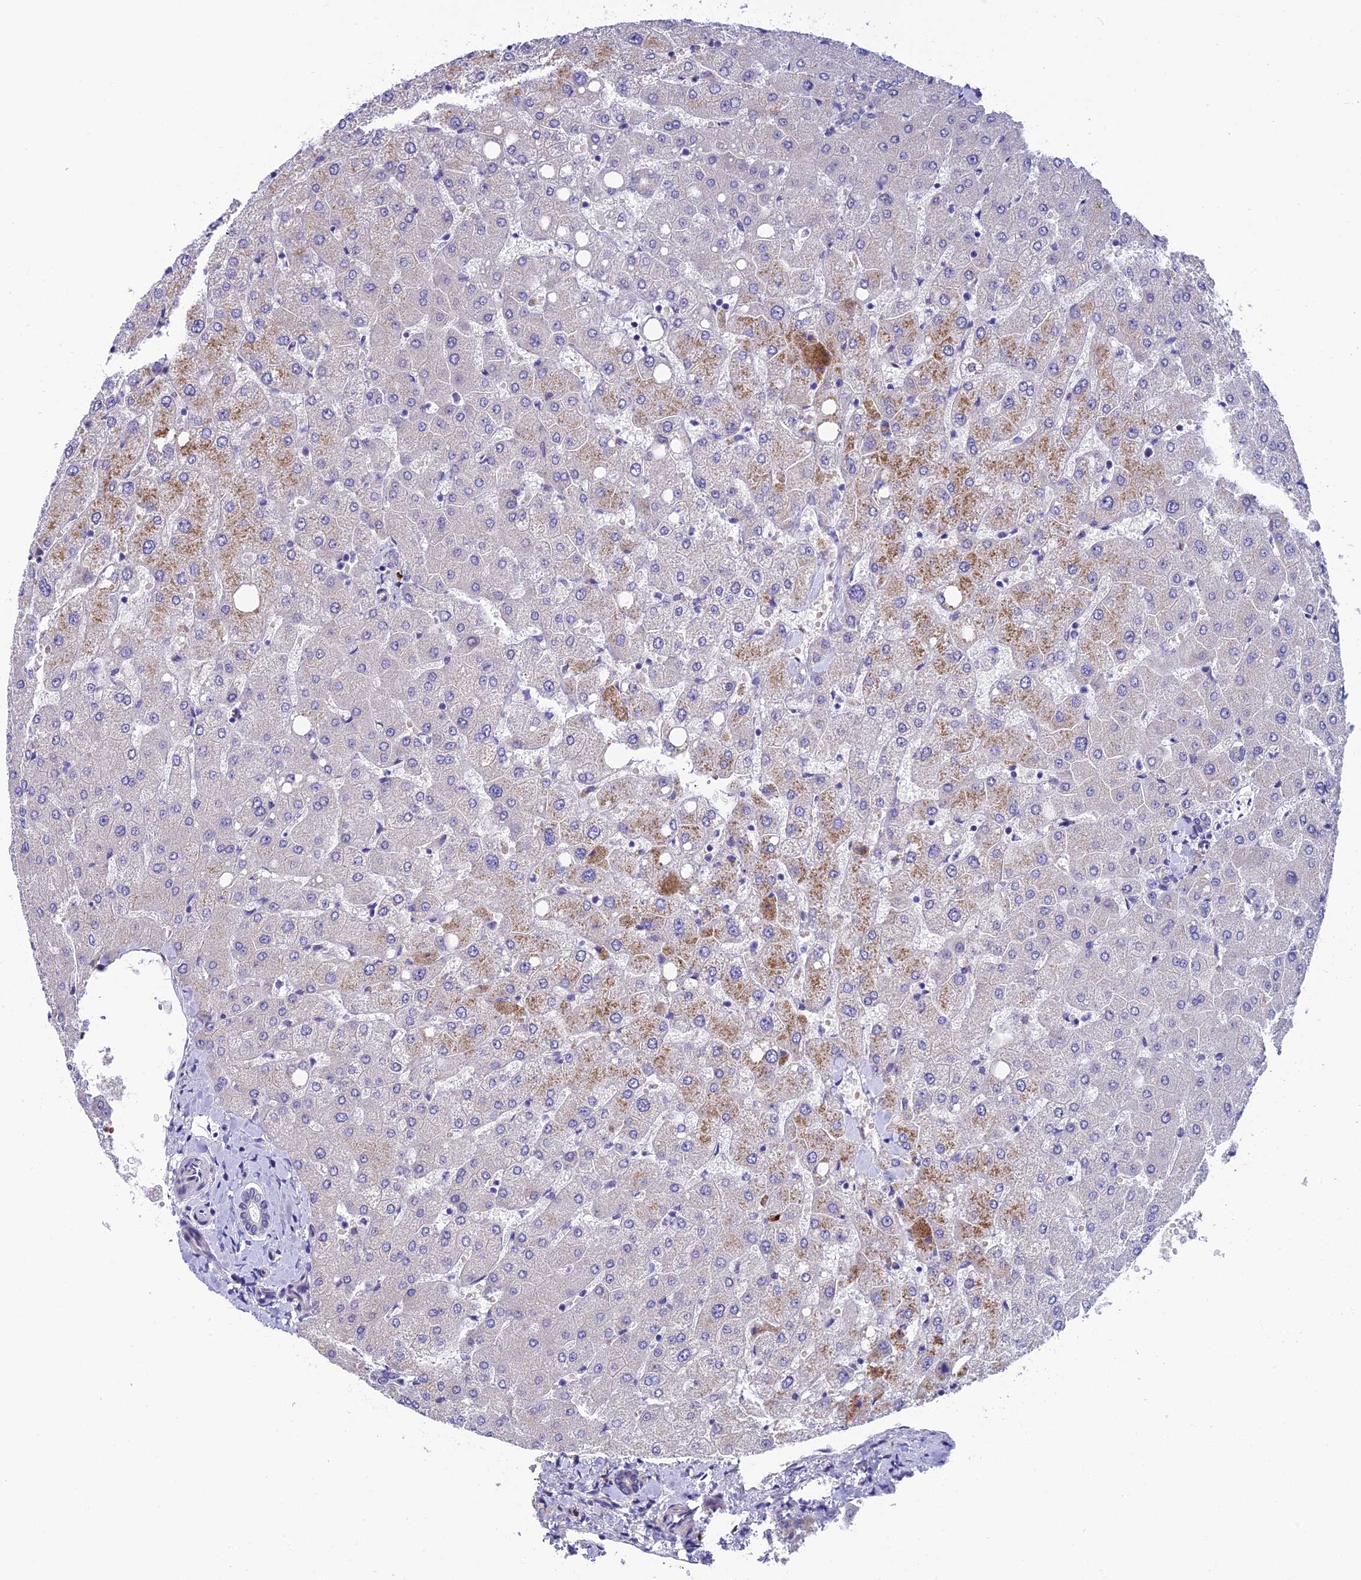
{"staining": {"intensity": "negative", "quantity": "none", "location": "none"}, "tissue": "liver", "cell_type": "Cholangiocytes", "image_type": "normal", "snomed": [{"axis": "morphology", "description": "Normal tissue, NOS"}, {"axis": "topography", "description": "Liver"}], "caption": "The histopathology image displays no staining of cholangiocytes in benign liver.", "gene": "MACIR", "patient": {"sex": "female", "age": 54}}